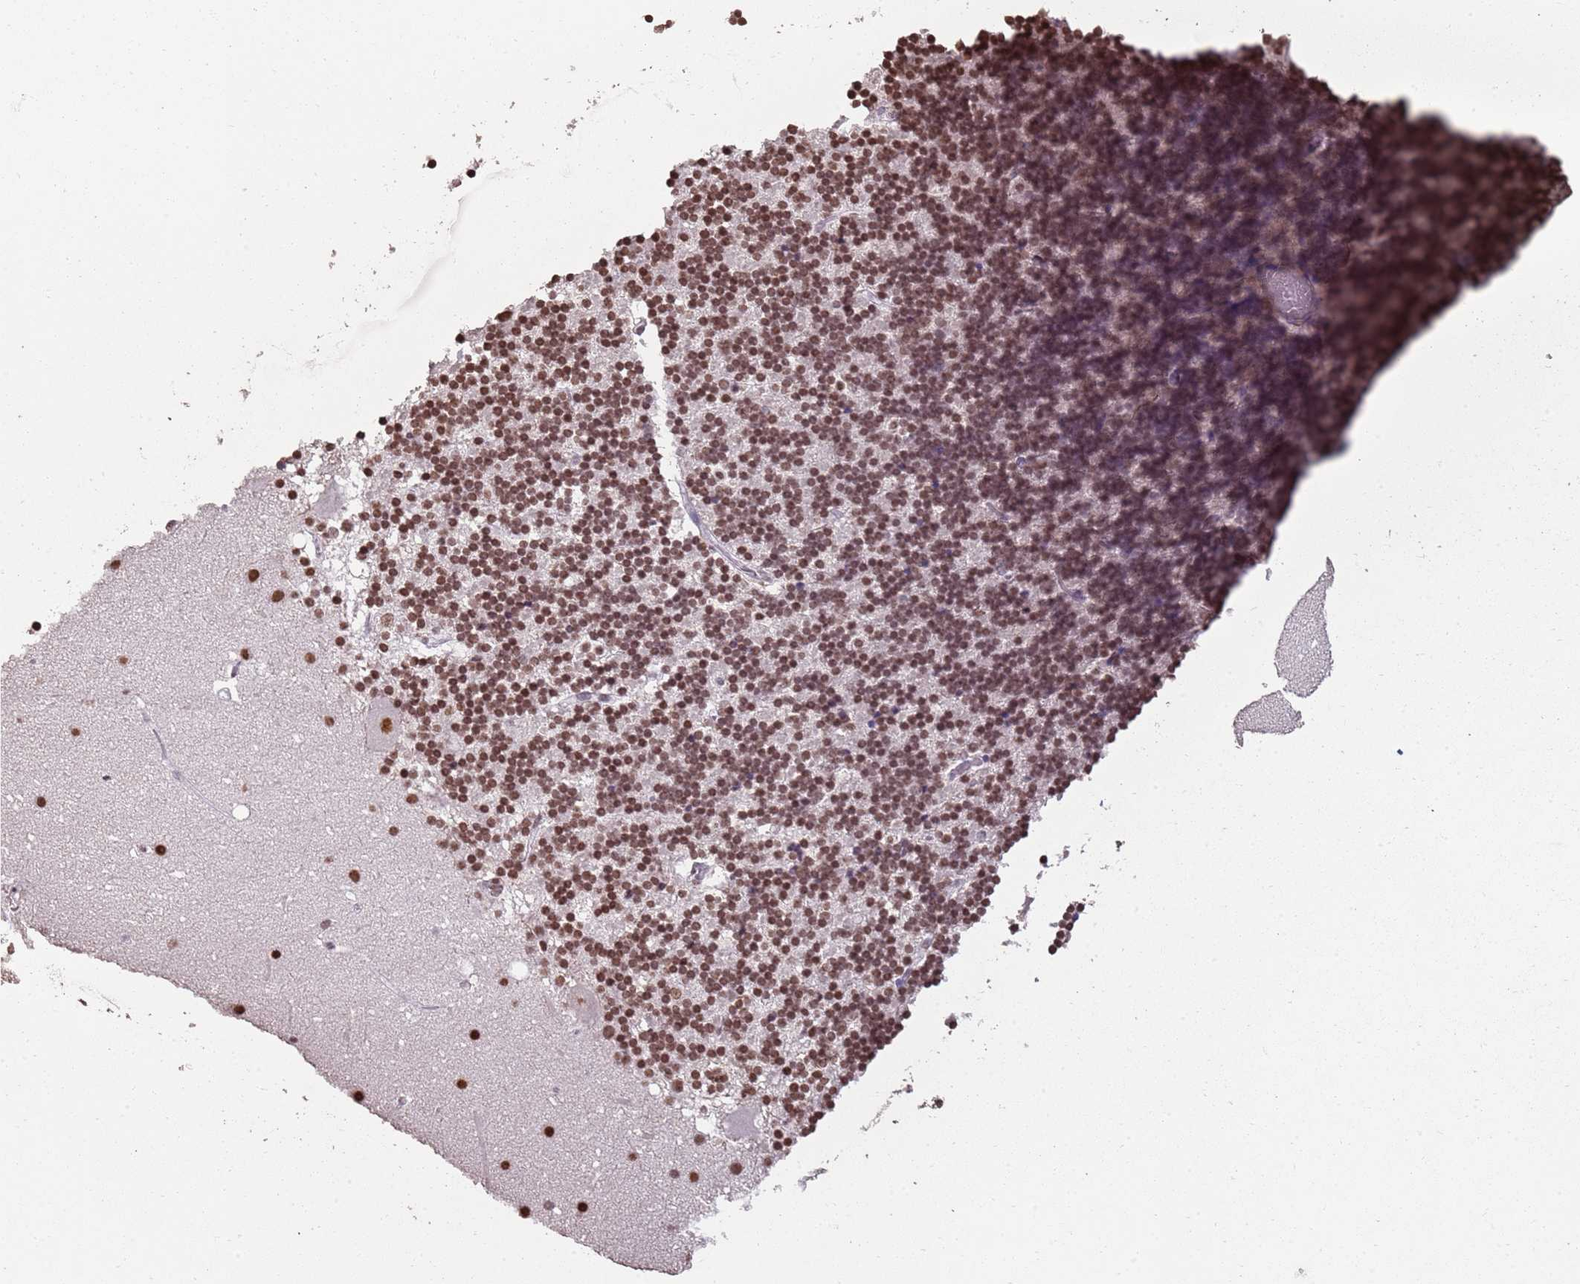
{"staining": {"intensity": "moderate", "quantity": ">75%", "location": "nuclear"}, "tissue": "cerebellum", "cell_type": "Cells in granular layer", "image_type": "normal", "snomed": [{"axis": "morphology", "description": "Normal tissue, NOS"}, {"axis": "topography", "description": "Cerebellum"}], "caption": "IHC micrograph of benign cerebellum: cerebellum stained using IHC shows medium levels of moderate protein expression localized specifically in the nuclear of cells in granular layer, appearing as a nuclear brown color.", "gene": "ARL14EP", "patient": {"sex": "male", "age": 57}}